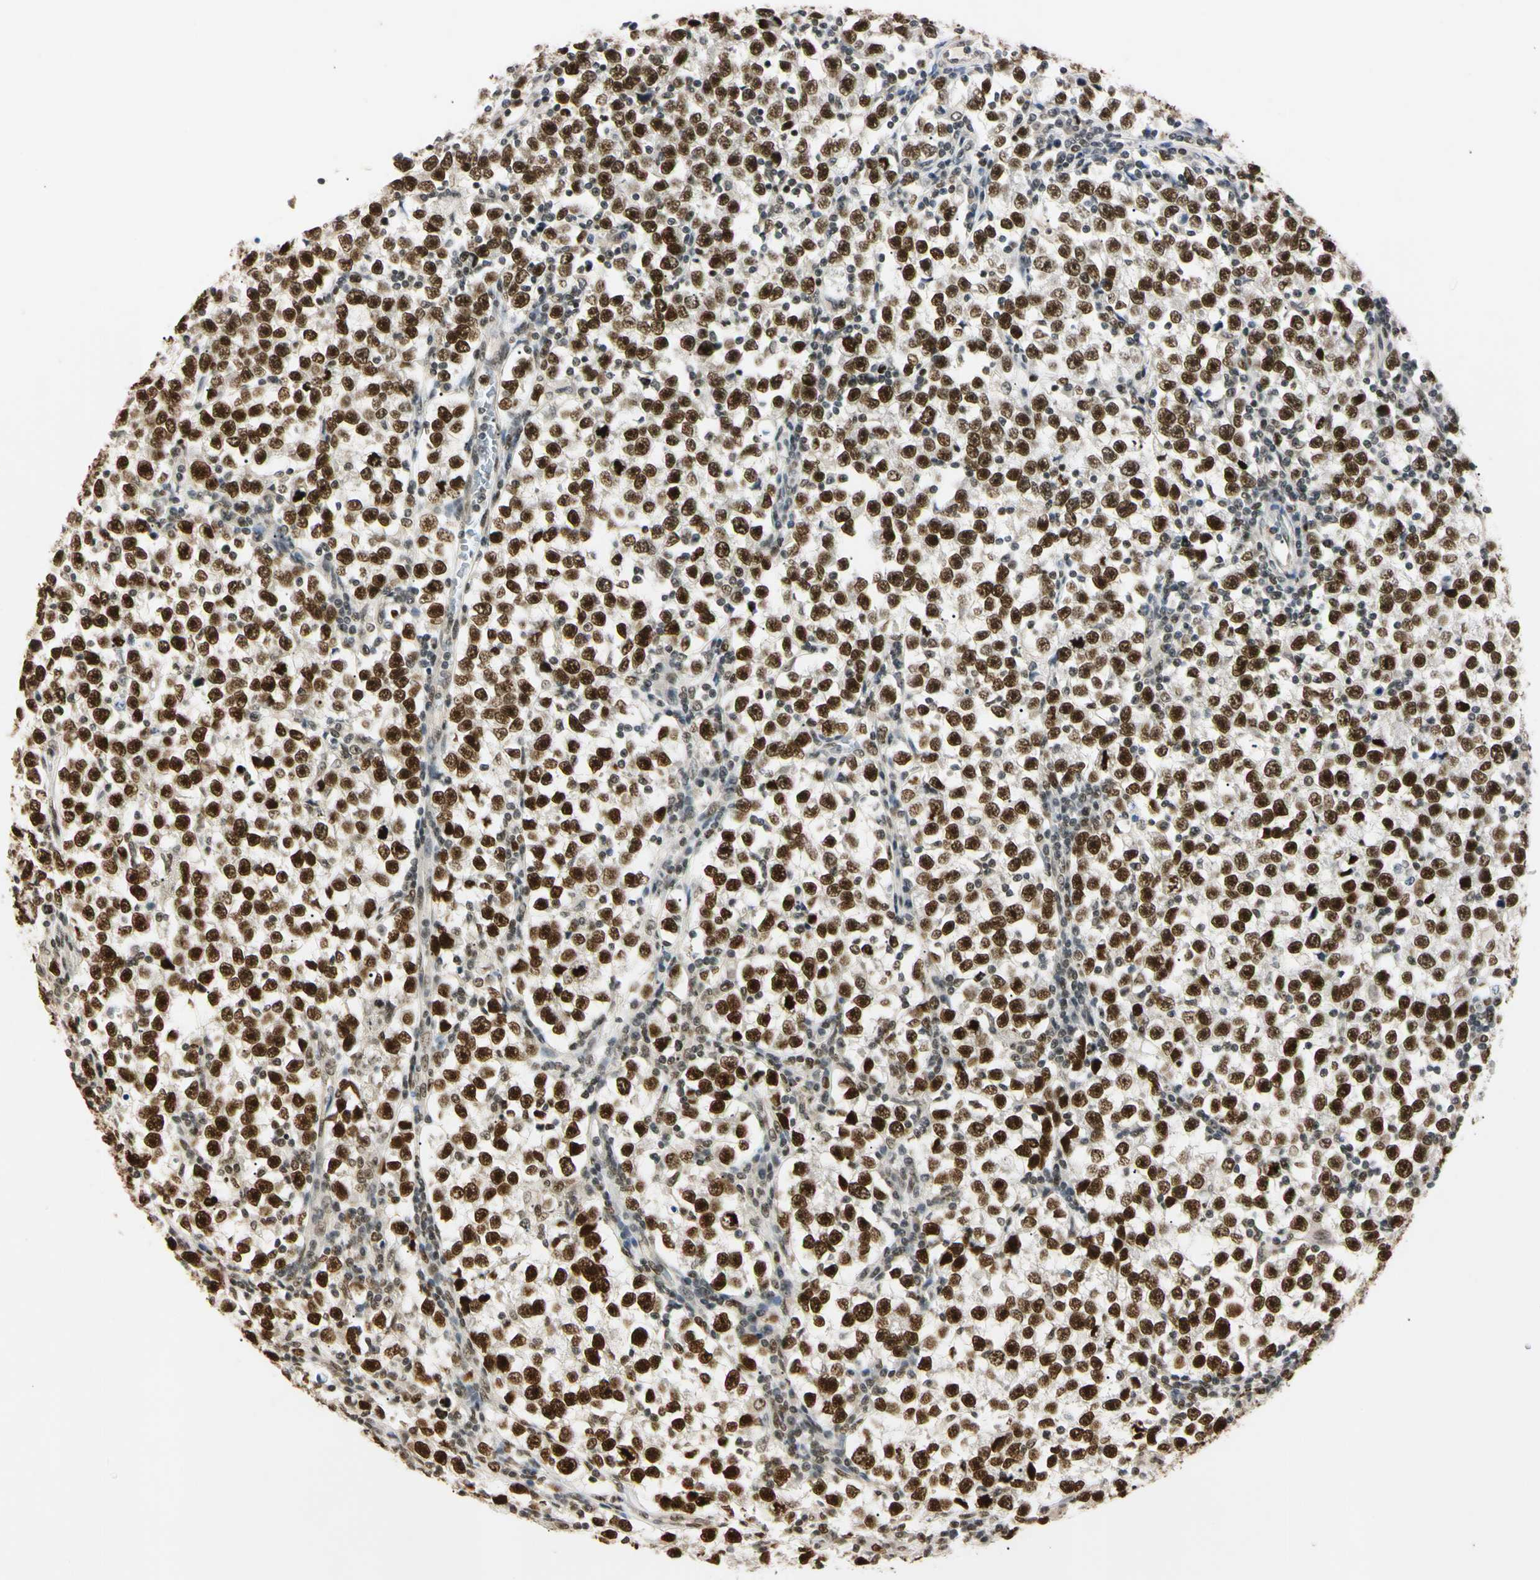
{"staining": {"intensity": "strong", "quantity": ">75%", "location": "nuclear"}, "tissue": "testis cancer", "cell_type": "Tumor cells", "image_type": "cancer", "snomed": [{"axis": "morphology", "description": "Seminoma, NOS"}, {"axis": "topography", "description": "Testis"}], "caption": "Strong nuclear expression for a protein is present in approximately >75% of tumor cells of testis cancer using IHC.", "gene": "SMARCA5", "patient": {"sex": "male", "age": 43}}